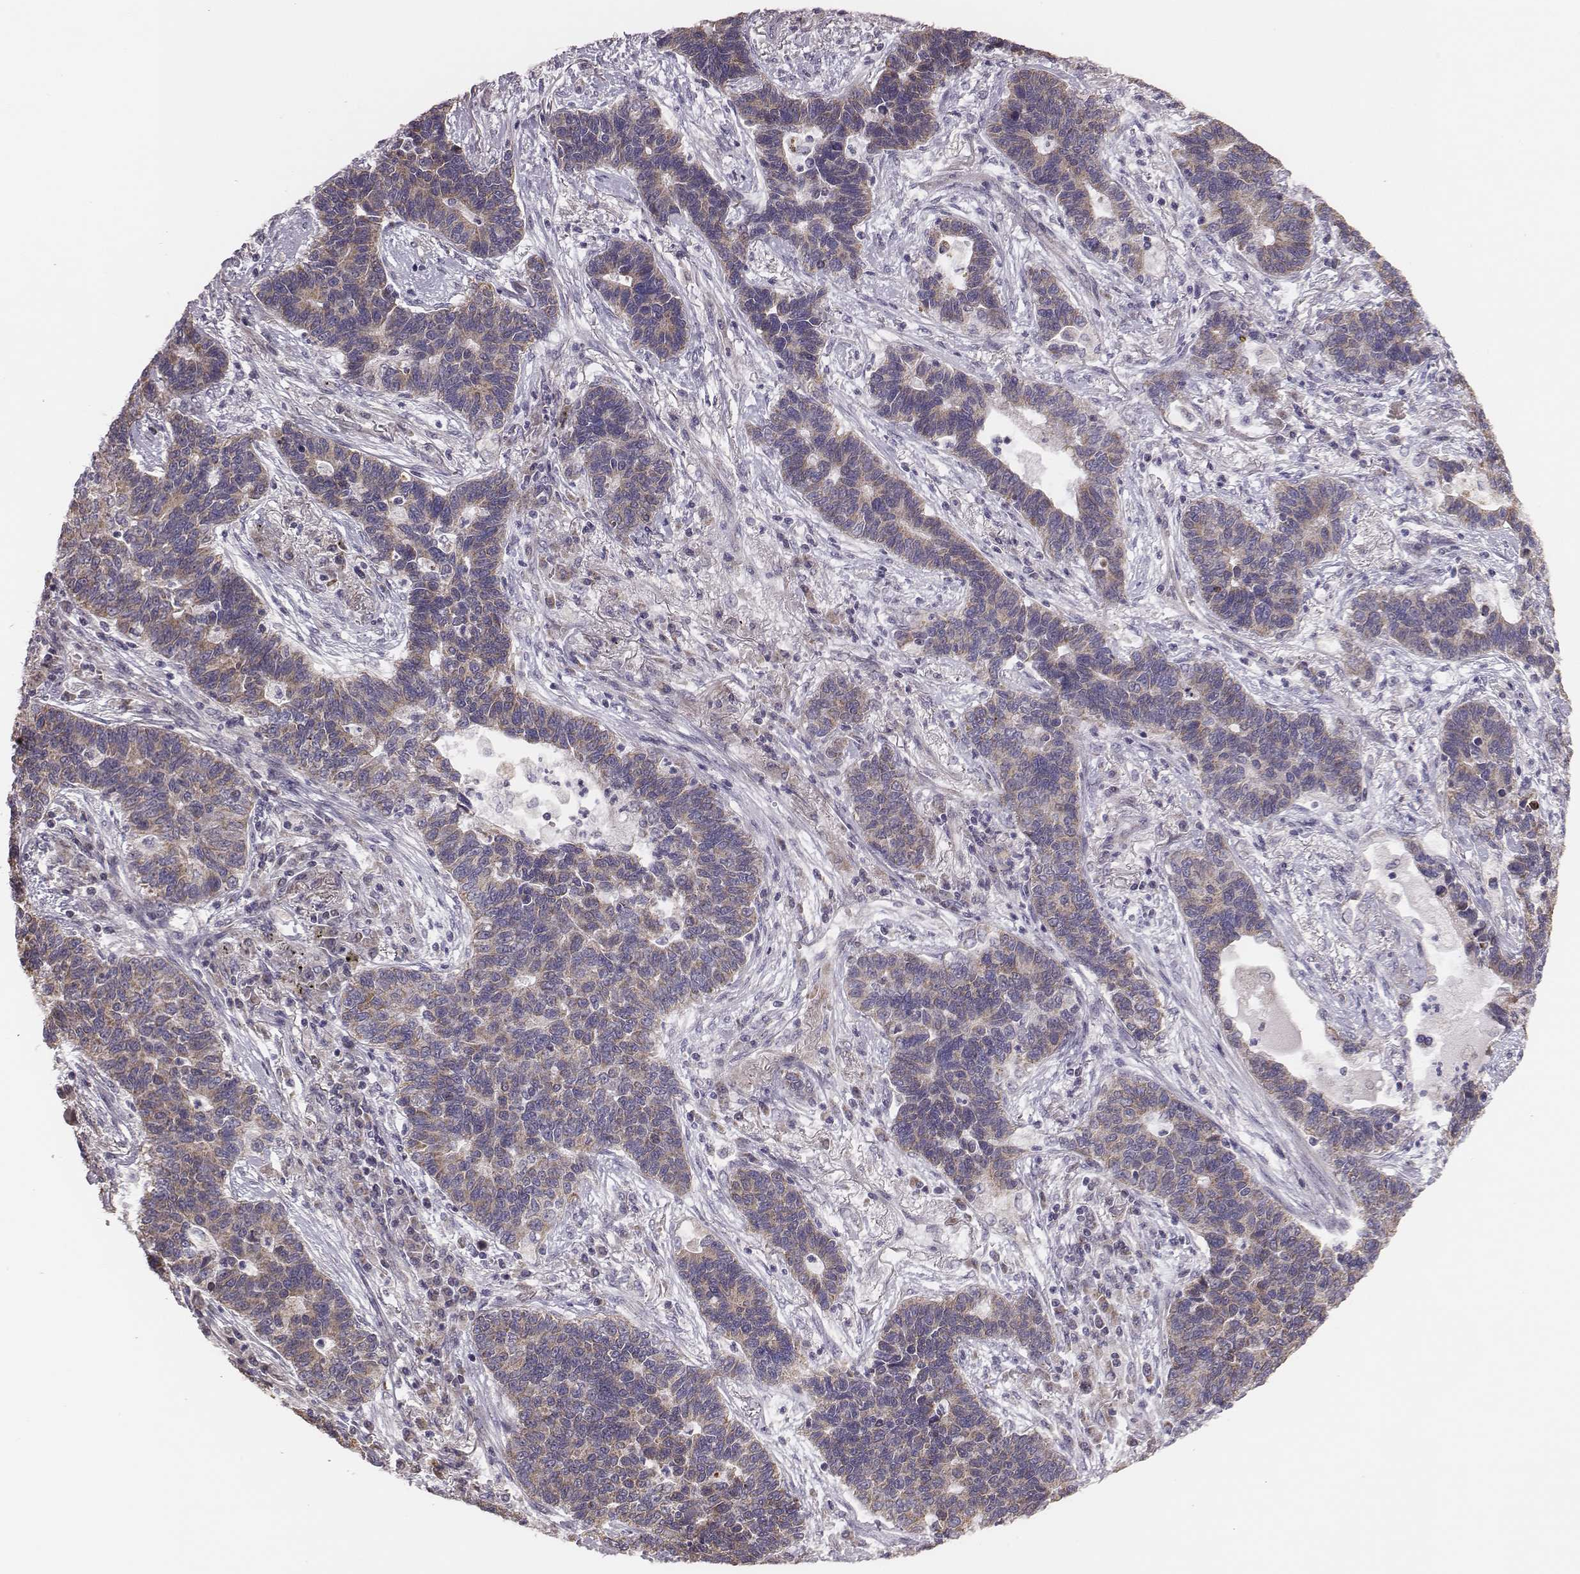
{"staining": {"intensity": "weak", "quantity": ">75%", "location": "cytoplasmic/membranous"}, "tissue": "lung cancer", "cell_type": "Tumor cells", "image_type": "cancer", "snomed": [{"axis": "morphology", "description": "Adenocarcinoma, NOS"}, {"axis": "topography", "description": "Lung"}], "caption": "This histopathology image displays immunohistochemistry staining of human adenocarcinoma (lung), with low weak cytoplasmic/membranous staining in about >75% of tumor cells.", "gene": "HAVCR1", "patient": {"sex": "female", "age": 57}}